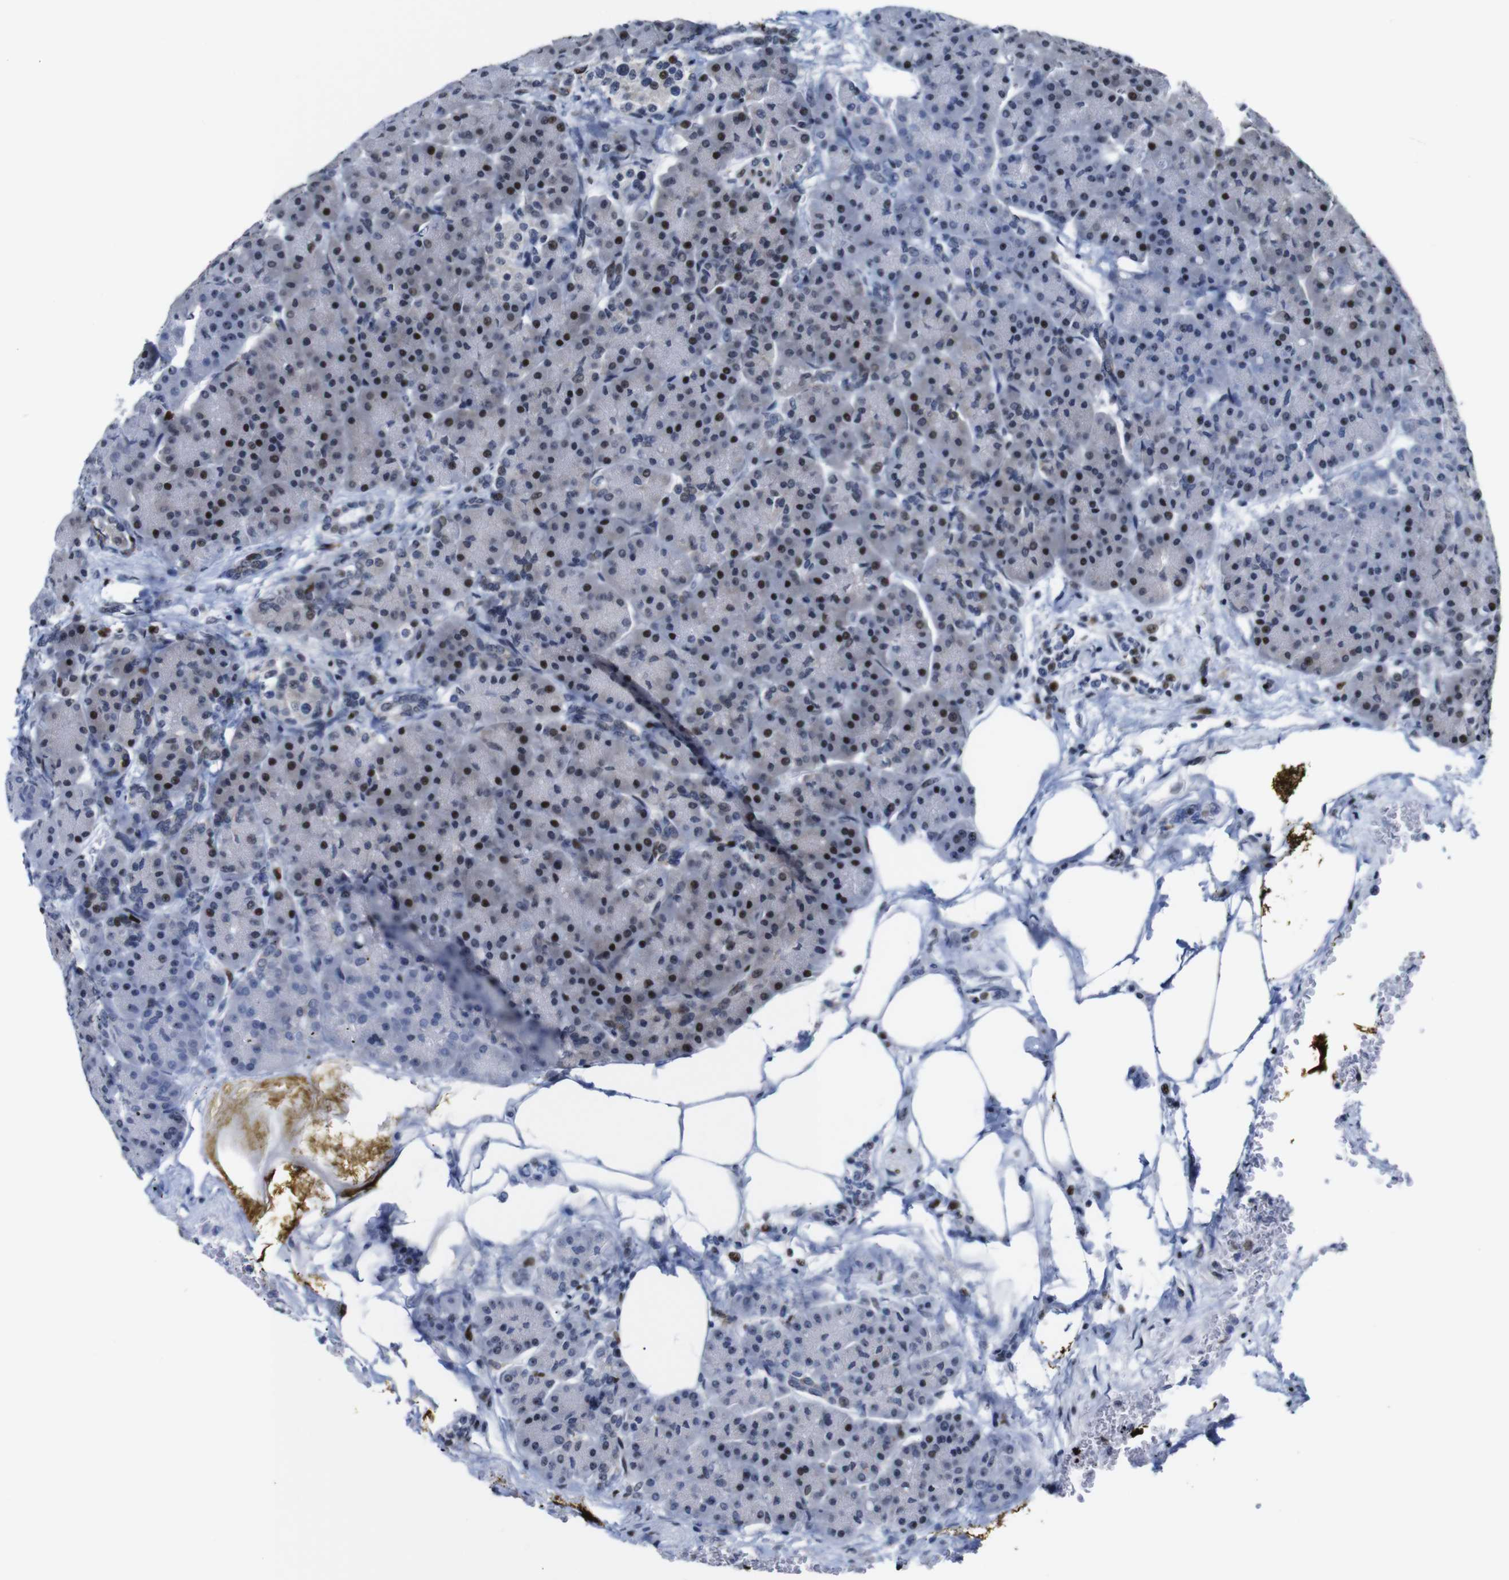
{"staining": {"intensity": "moderate", "quantity": "25%-75%", "location": "cytoplasmic/membranous,nuclear"}, "tissue": "pancreas", "cell_type": "Exocrine glandular cells", "image_type": "normal", "snomed": [{"axis": "morphology", "description": "Normal tissue, NOS"}, {"axis": "topography", "description": "Pancreas"}], "caption": "Normal pancreas was stained to show a protein in brown. There is medium levels of moderate cytoplasmic/membranous,nuclear expression in approximately 25%-75% of exocrine glandular cells.", "gene": "GATA6", "patient": {"sex": "female", "age": 70}}